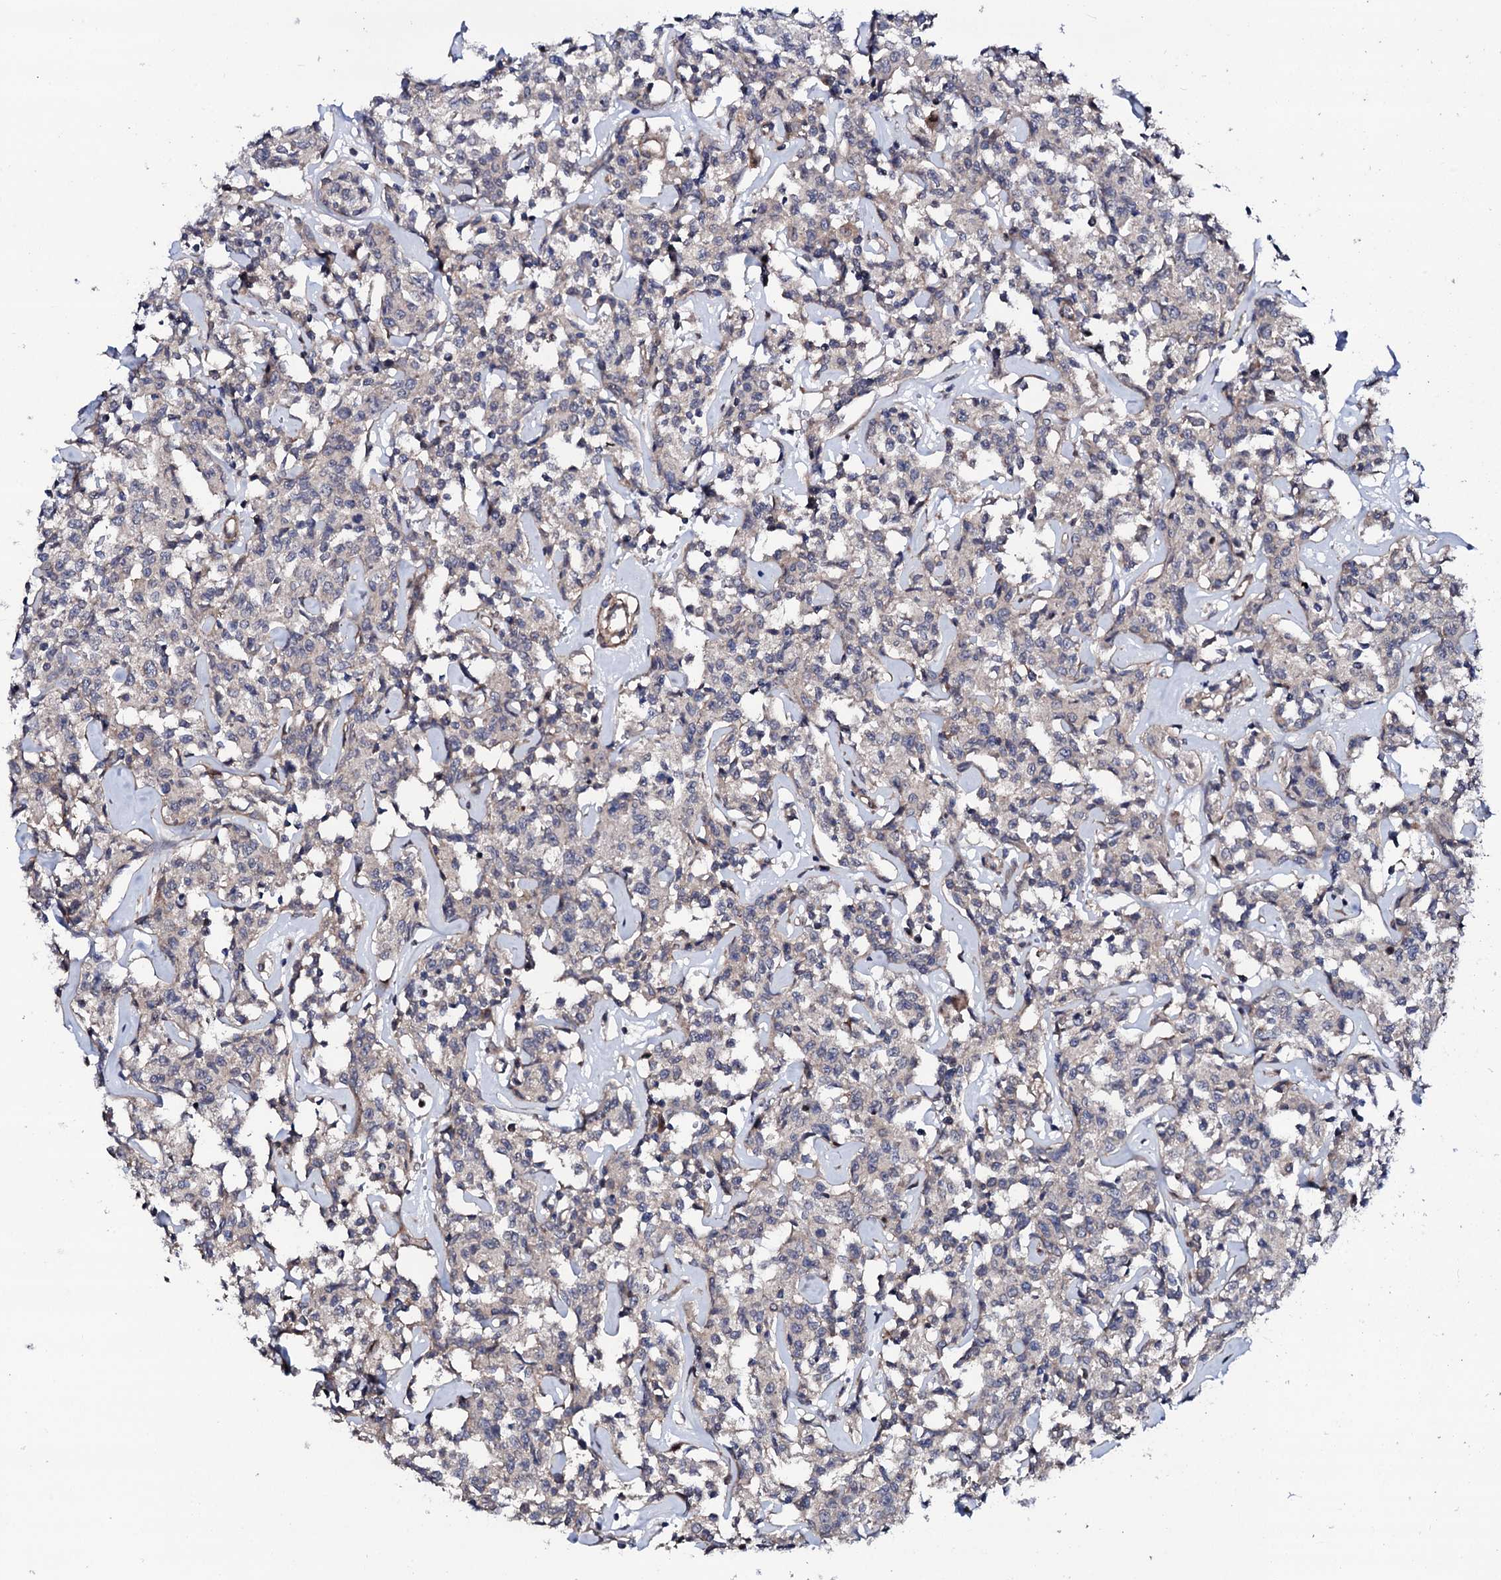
{"staining": {"intensity": "negative", "quantity": "none", "location": "none"}, "tissue": "lymphoma", "cell_type": "Tumor cells", "image_type": "cancer", "snomed": [{"axis": "morphology", "description": "Malignant lymphoma, non-Hodgkin's type, Low grade"}, {"axis": "topography", "description": "Small intestine"}], "caption": "Tumor cells show no significant protein staining in malignant lymphoma, non-Hodgkin's type (low-grade).", "gene": "CIAO2A", "patient": {"sex": "female", "age": 59}}